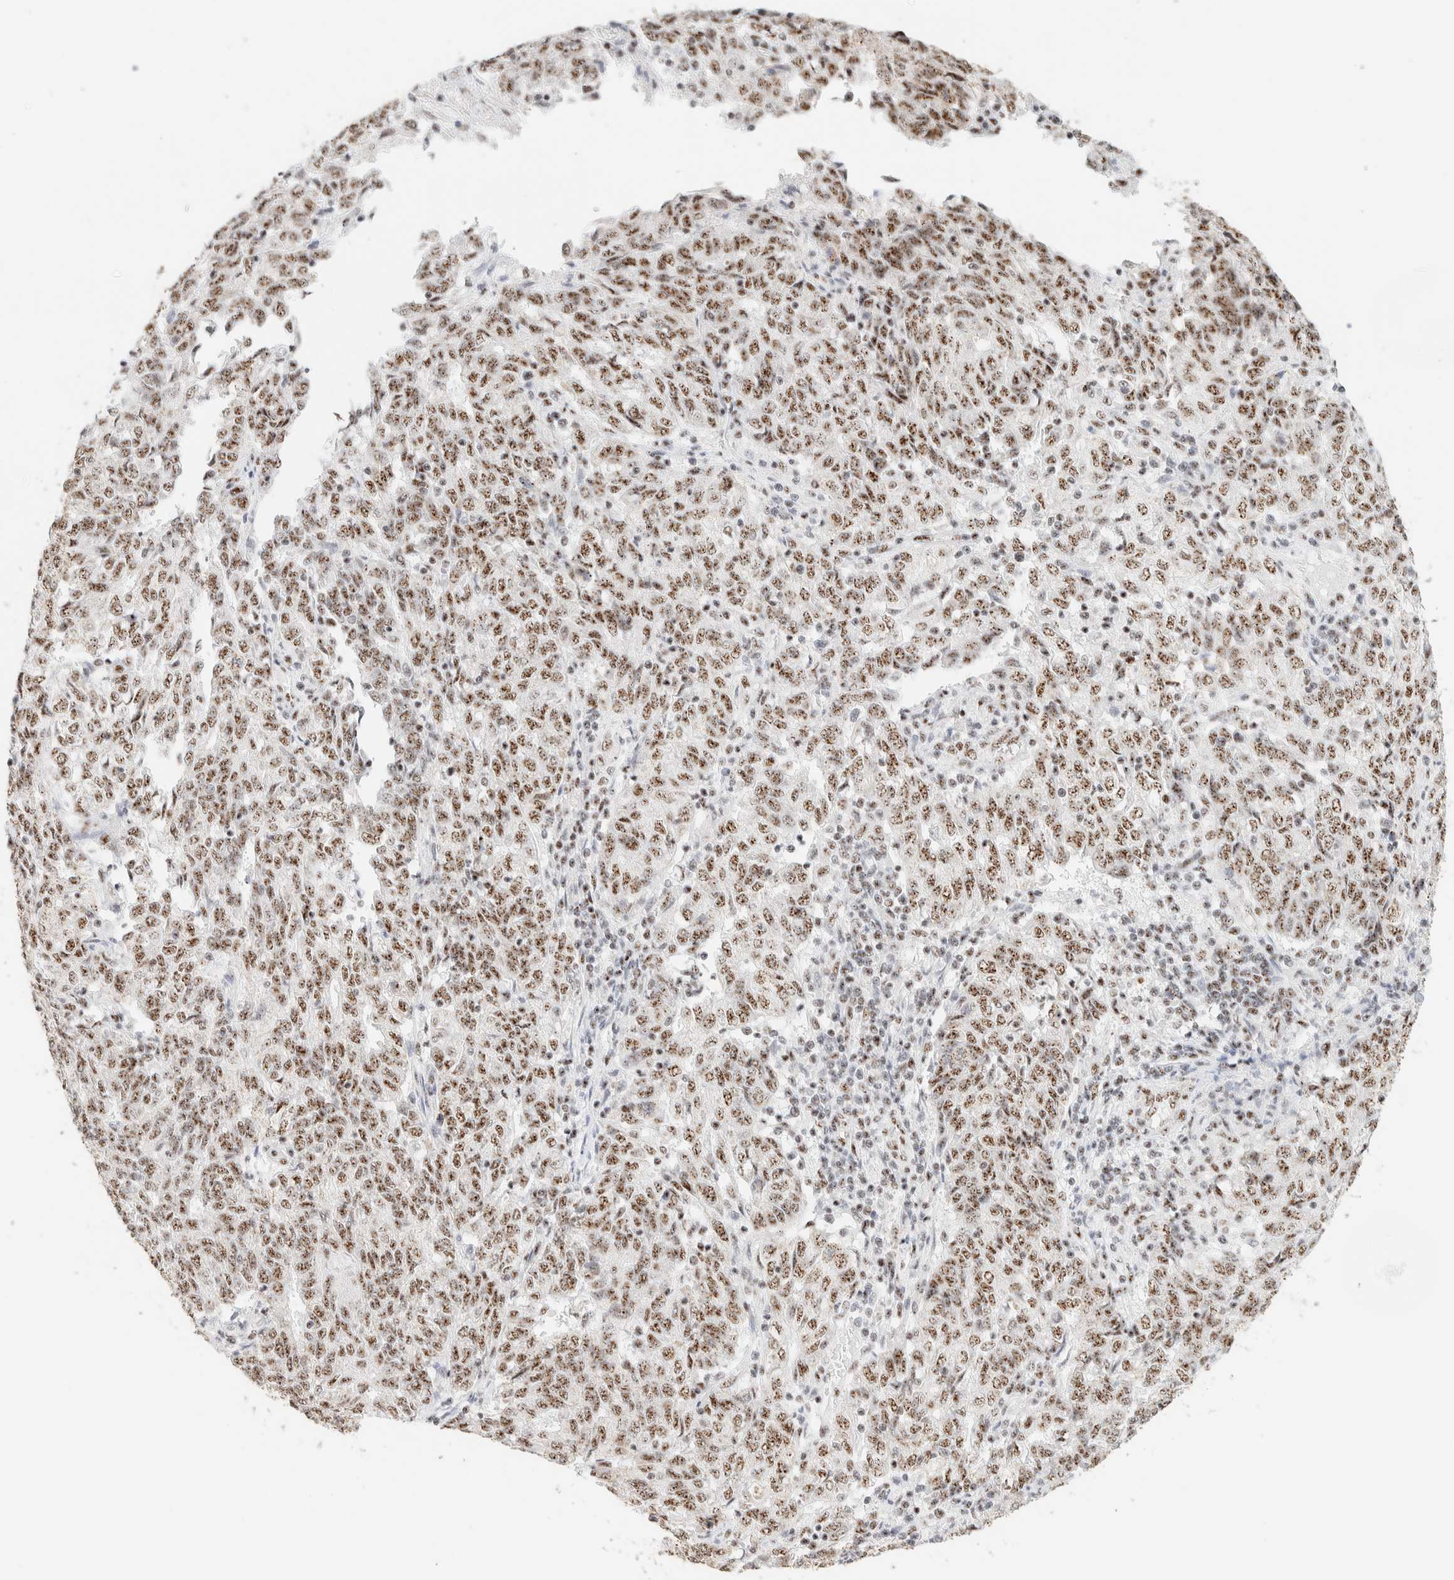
{"staining": {"intensity": "moderate", "quantity": ">75%", "location": "nuclear"}, "tissue": "endometrial cancer", "cell_type": "Tumor cells", "image_type": "cancer", "snomed": [{"axis": "morphology", "description": "Adenocarcinoma, NOS"}, {"axis": "topography", "description": "Endometrium"}], "caption": "The immunohistochemical stain highlights moderate nuclear positivity in tumor cells of endometrial cancer tissue.", "gene": "SON", "patient": {"sex": "female", "age": 80}}